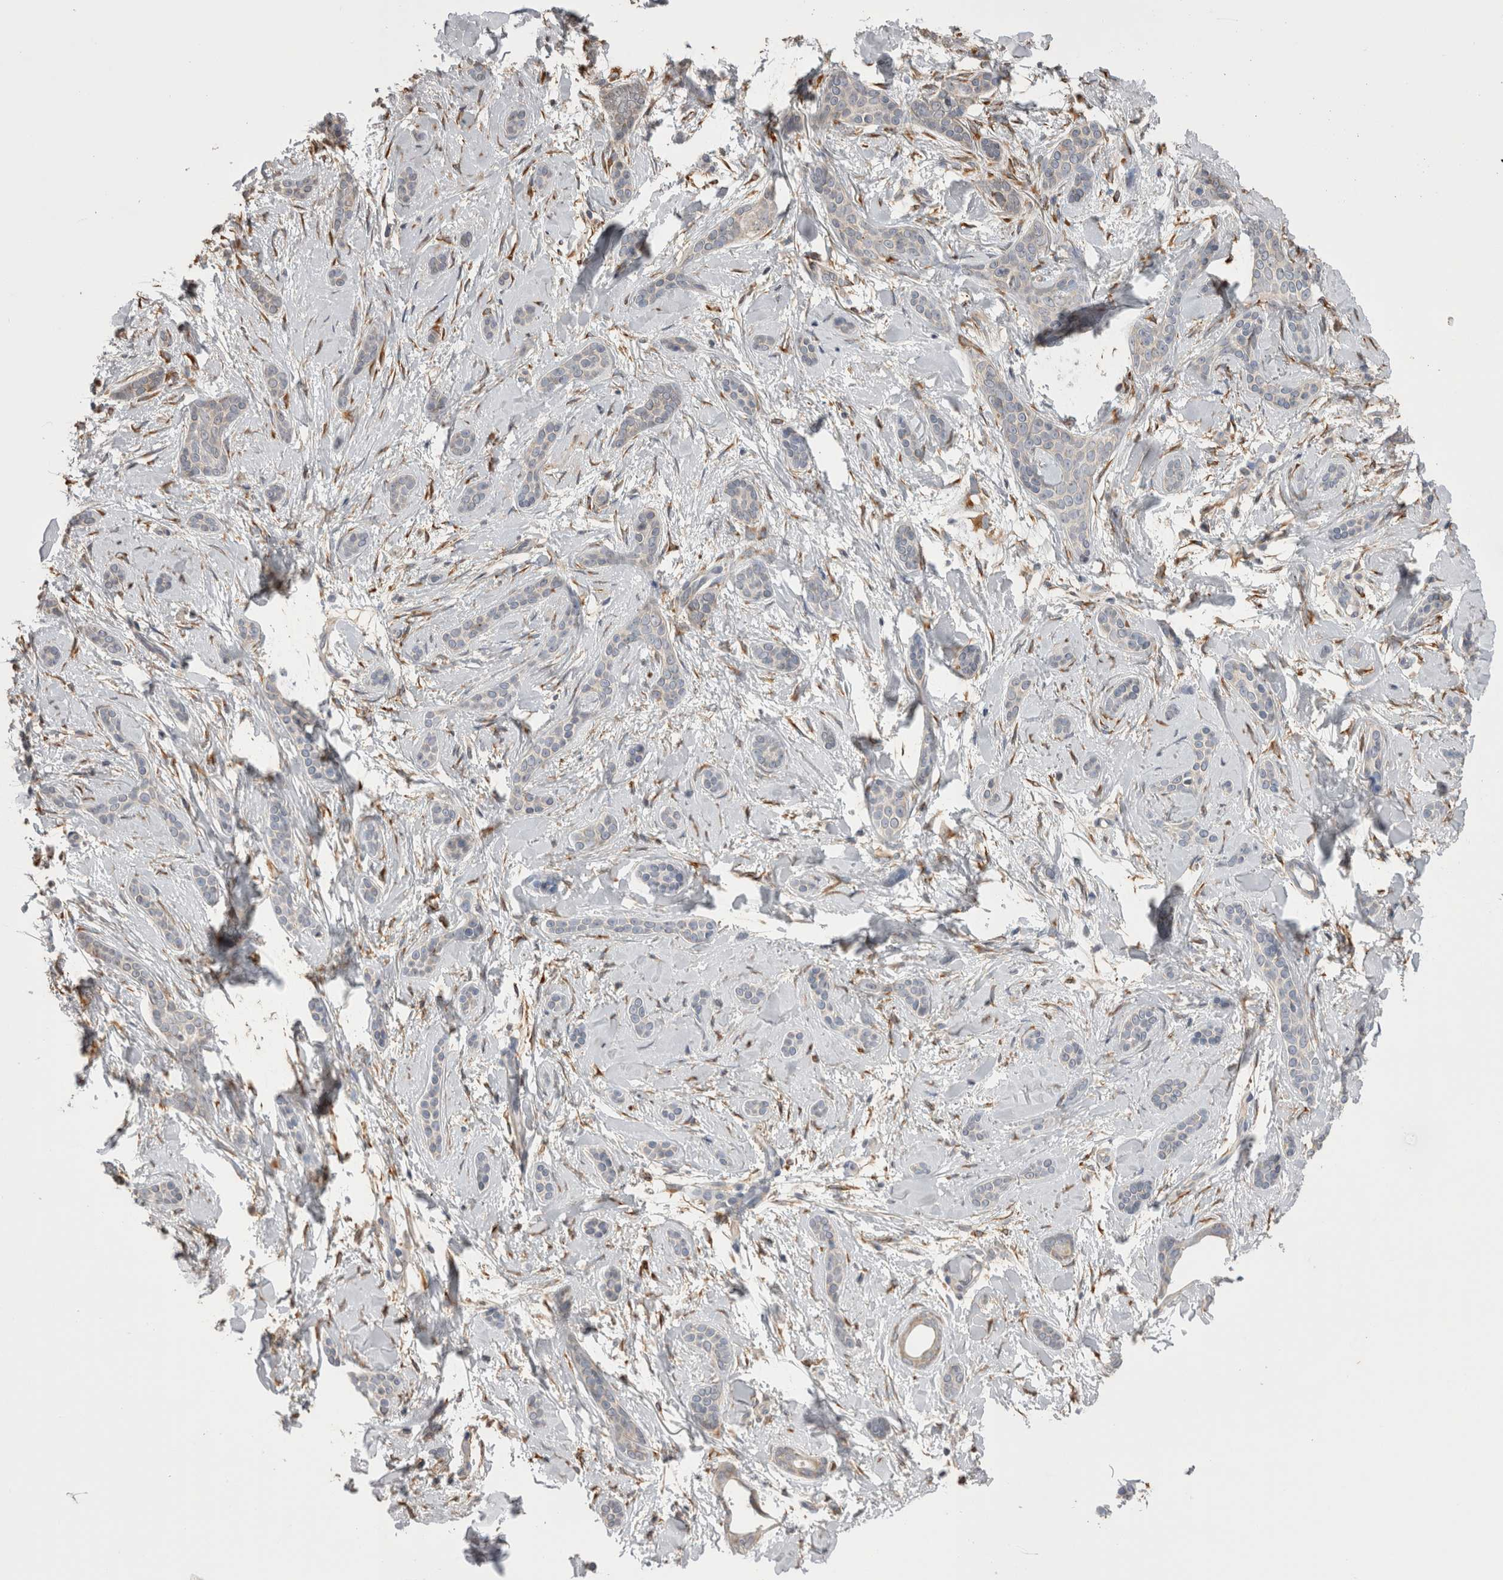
{"staining": {"intensity": "negative", "quantity": "none", "location": "none"}, "tissue": "skin cancer", "cell_type": "Tumor cells", "image_type": "cancer", "snomed": [{"axis": "morphology", "description": "Basal cell carcinoma"}, {"axis": "morphology", "description": "Adnexal tumor, benign"}, {"axis": "topography", "description": "Skin"}], "caption": "The immunohistochemistry (IHC) image has no significant staining in tumor cells of skin cancer (basal cell carcinoma) tissue. The staining was performed using DAB to visualize the protein expression in brown, while the nuclei were stained in blue with hematoxylin (Magnification: 20x).", "gene": "LRPAP1", "patient": {"sex": "female", "age": 42}}